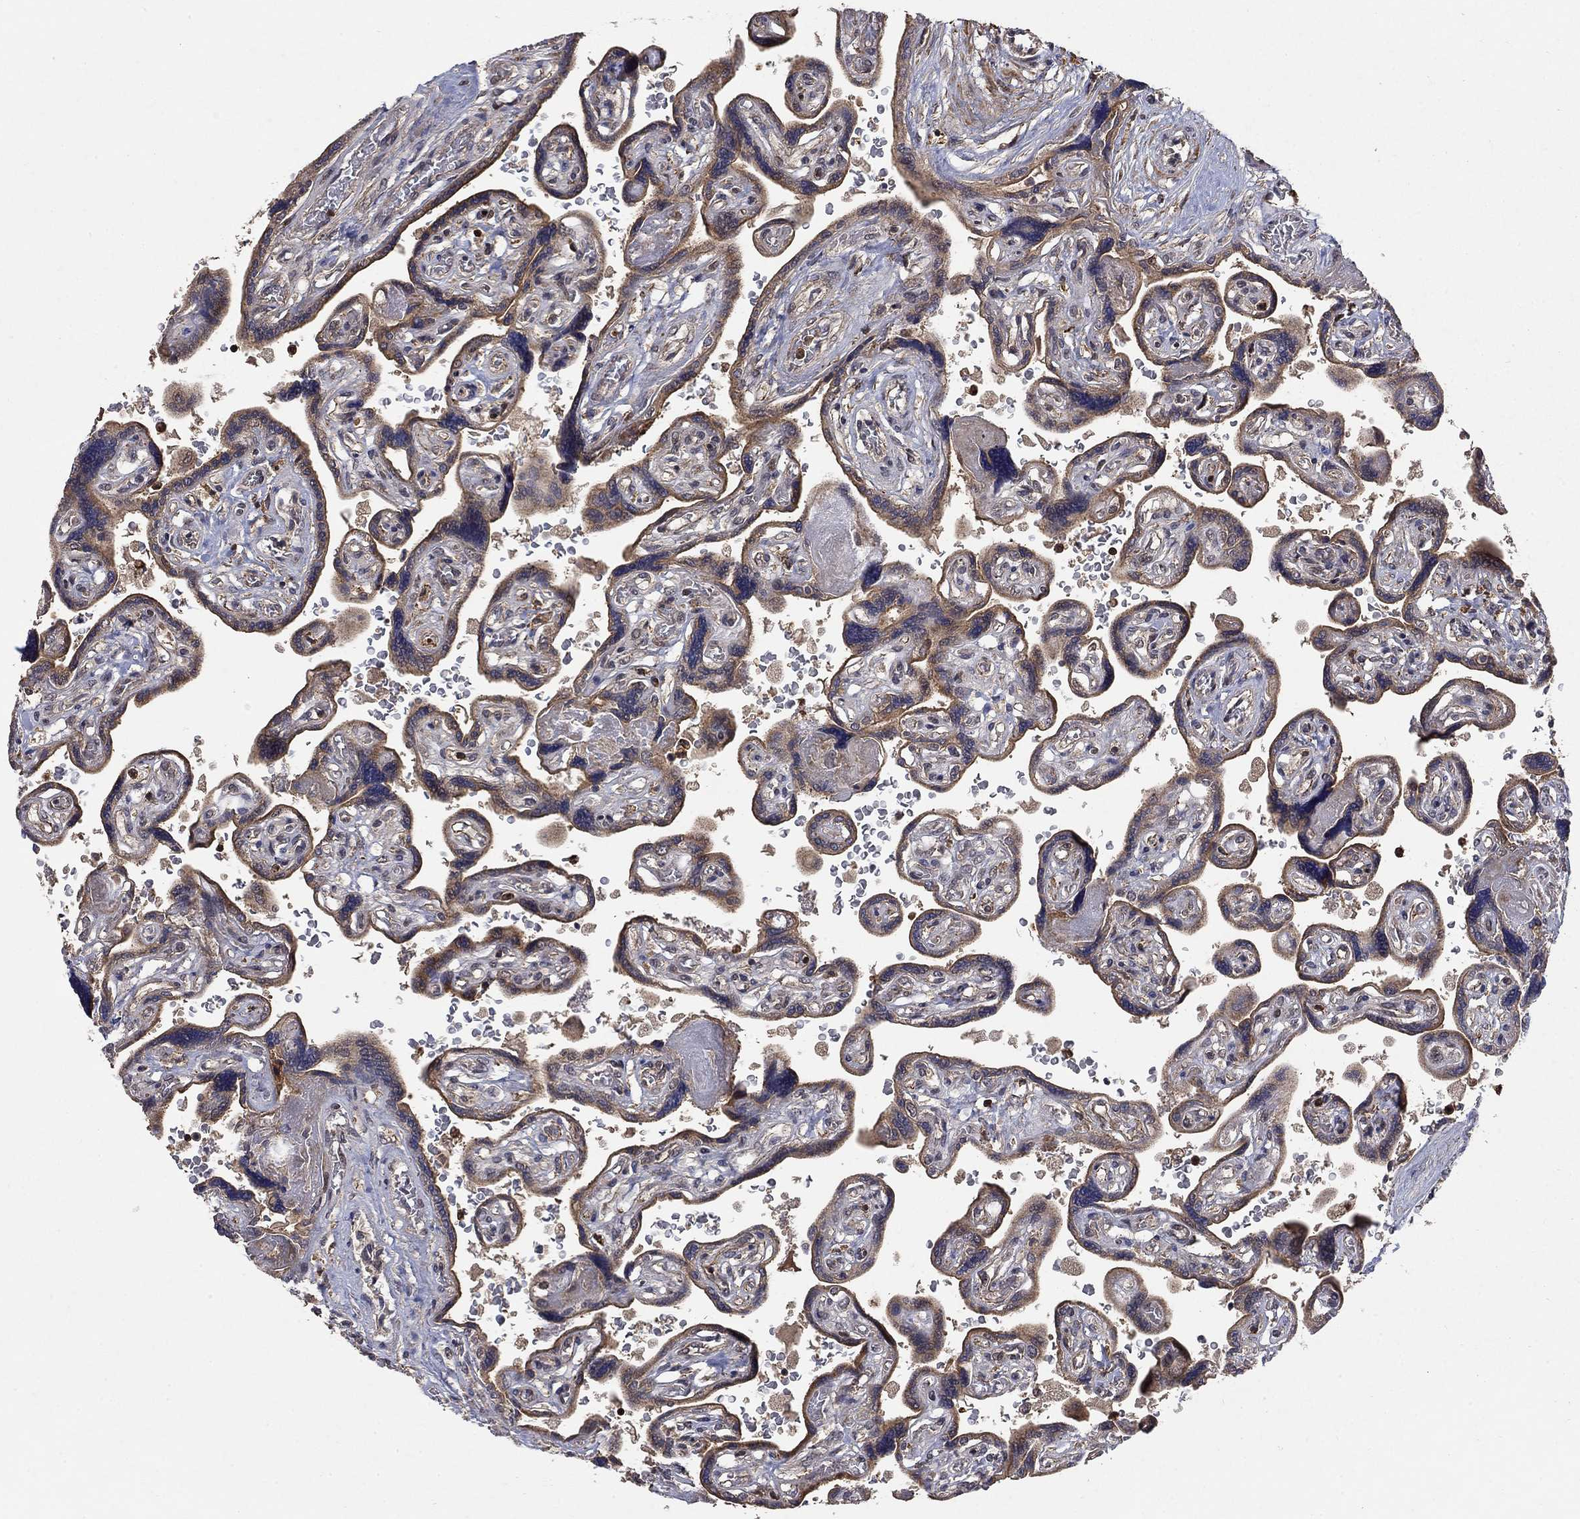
{"staining": {"intensity": "strong", "quantity": "<25%", "location": "nuclear"}, "tissue": "placenta", "cell_type": "Decidual cells", "image_type": "normal", "snomed": [{"axis": "morphology", "description": "Normal tissue, NOS"}, {"axis": "topography", "description": "Placenta"}], "caption": "Human placenta stained with a brown dye displays strong nuclear positive staining in about <25% of decidual cells.", "gene": "CCDC66", "patient": {"sex": "female", "age": 32}}